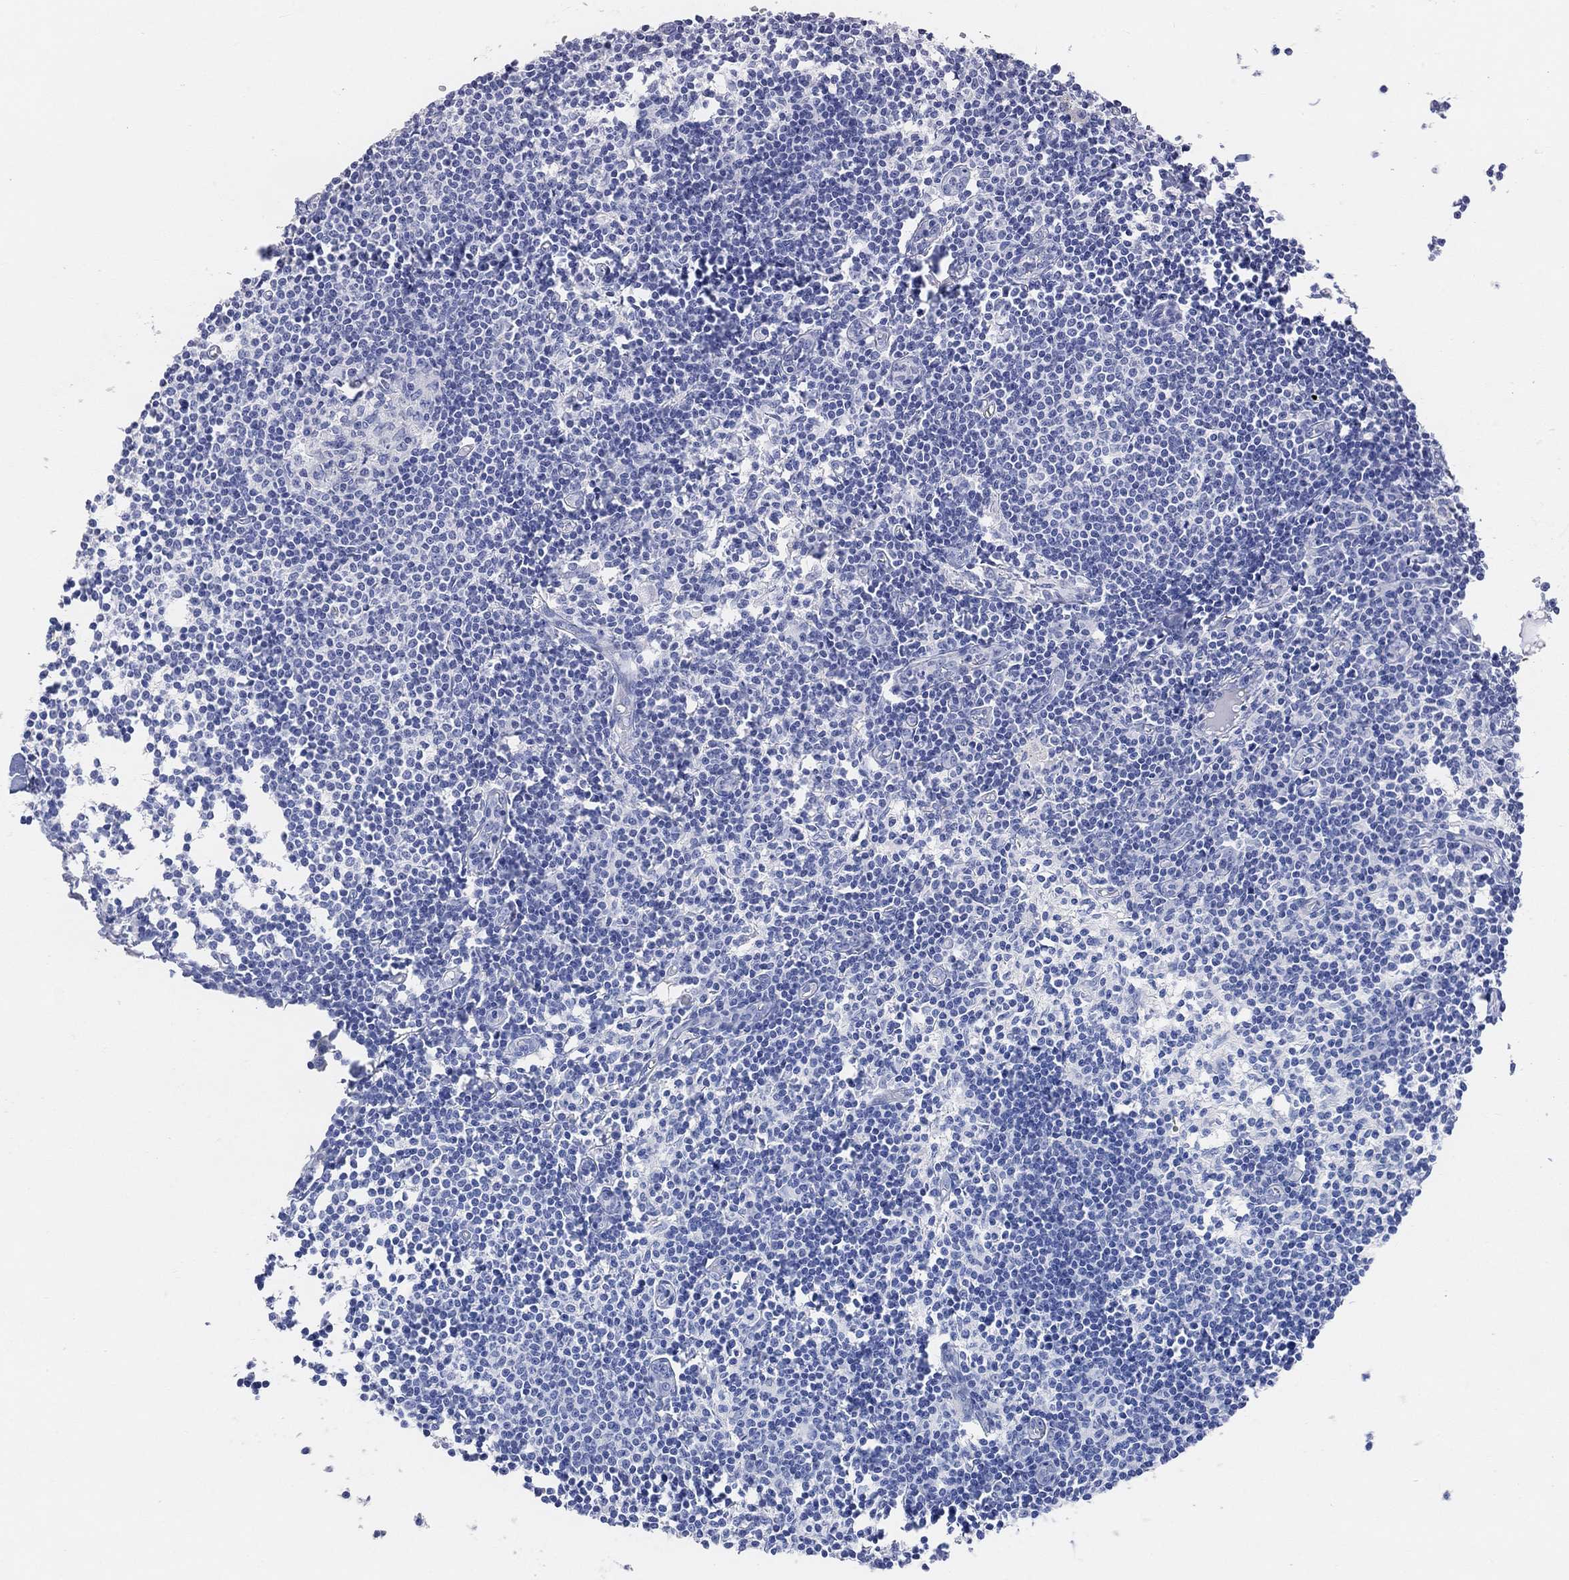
{"staining": {"intensity": "negative", "quantity": "none", "location": "none"}, "tissue": "lymph node", "cell_type": "Germinal center cells", "image_type": "normal", "snomed": [{"axis": "morphology", "description": "Normal tissue, NOS"}, {"axis": "topography", "description": "Lymph node"}], "caption": "IHC image of unremarkable lymph node: lymph node stained with DAB shows no significant protein positivity in germinal center cells.", "gene": "ENO4", "patient": {"sex": "male", "age": 59}}